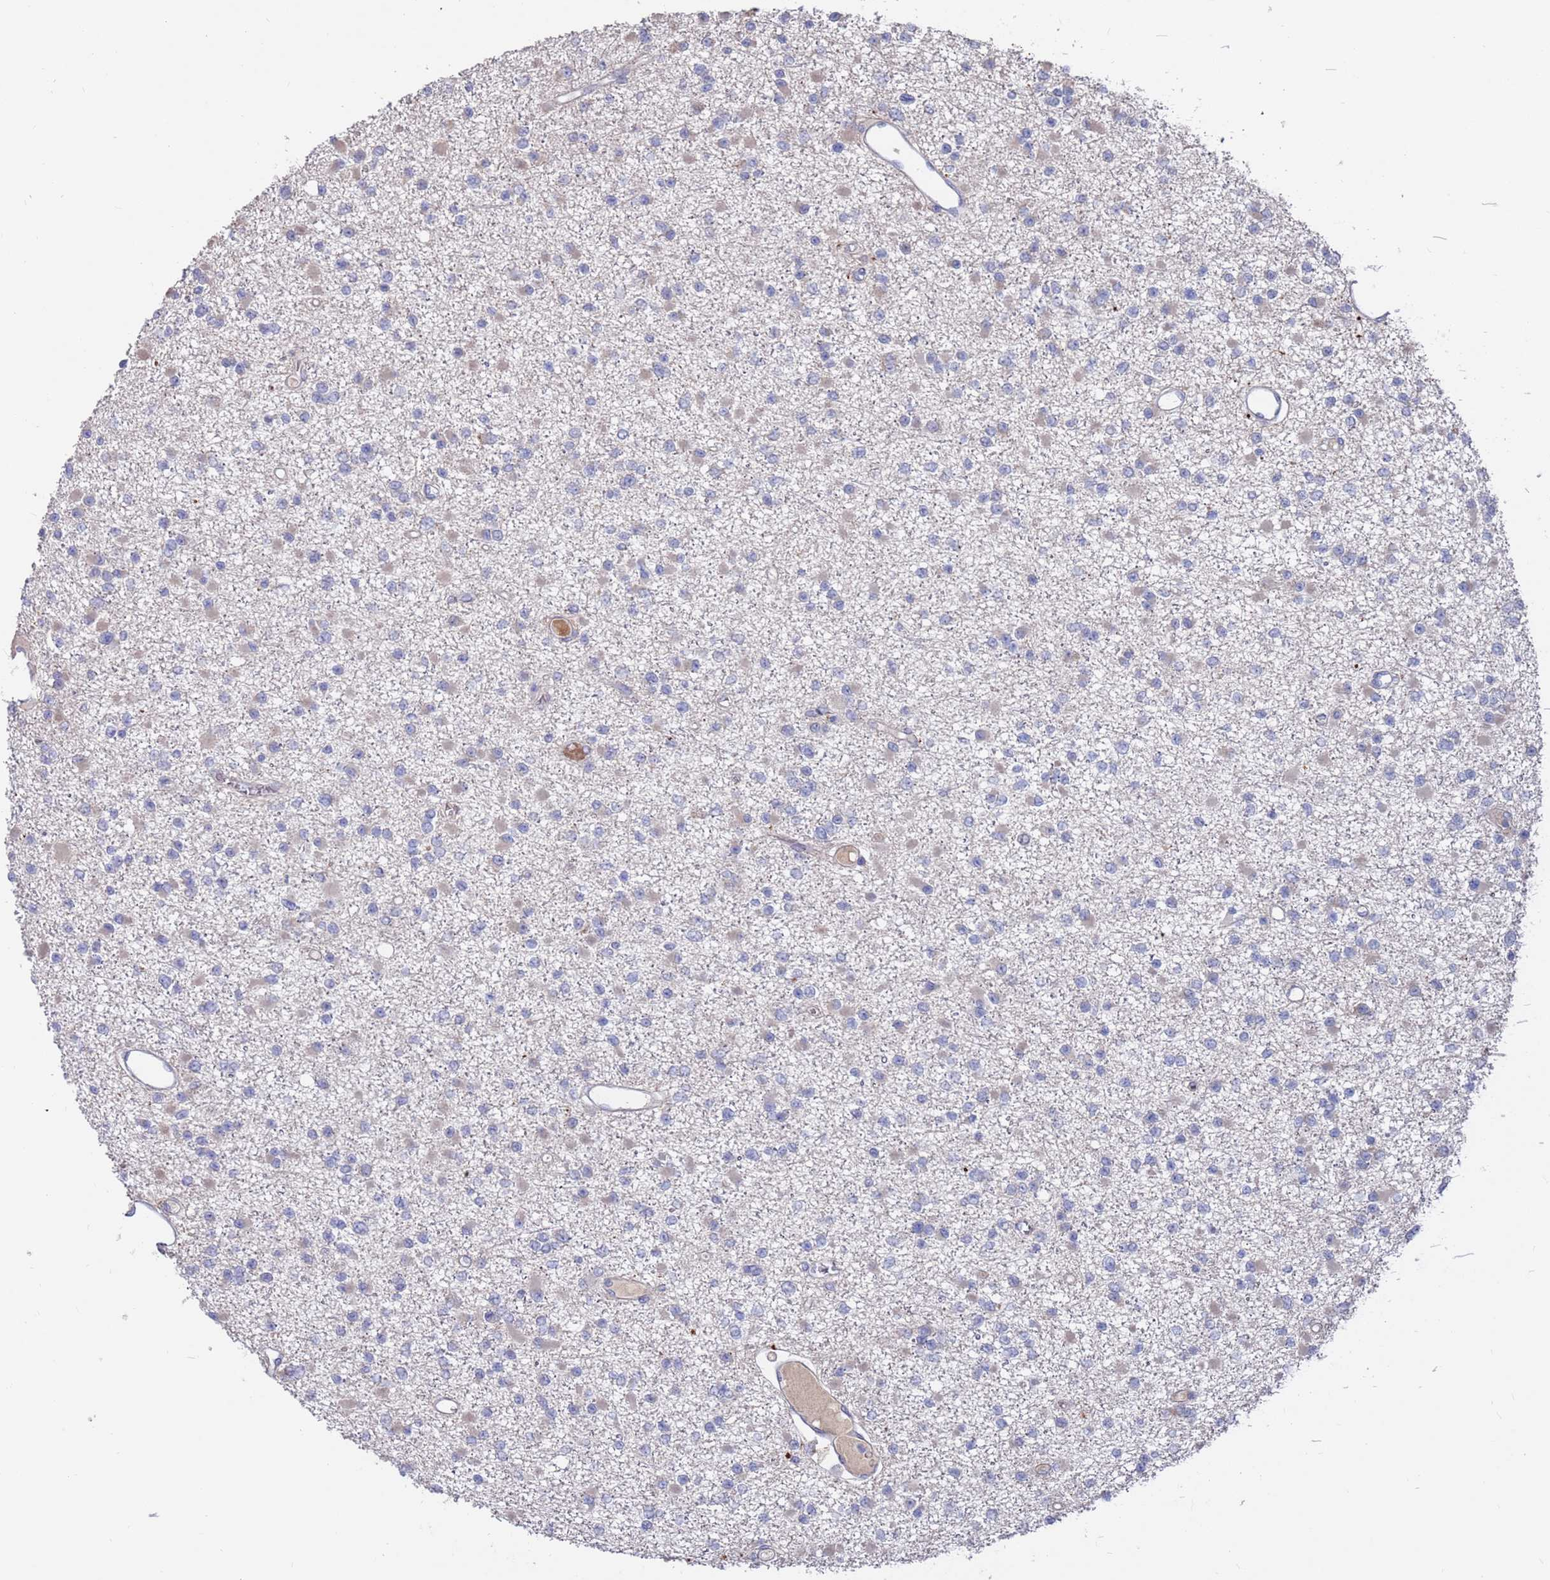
{"staining": {"intensity": "negative", "quantity": "none", "location": "none"}, "tissue": "glioma", "cell_type": "Tumor cells", "image_type": "cancer", "snomed": [{"axis": "morphology", "description": "Glioma, malignant, Low grade"}, {"axis": "topography", "description": "Brain"}], "caption": "High power microscopy histopathology image of an IHC histopathology image of malignant glioma (low-grade), revealing no significant positivity in tumor cells.", "gene": "FBXO27", "patient": {"sex": "female", "age": 22}}